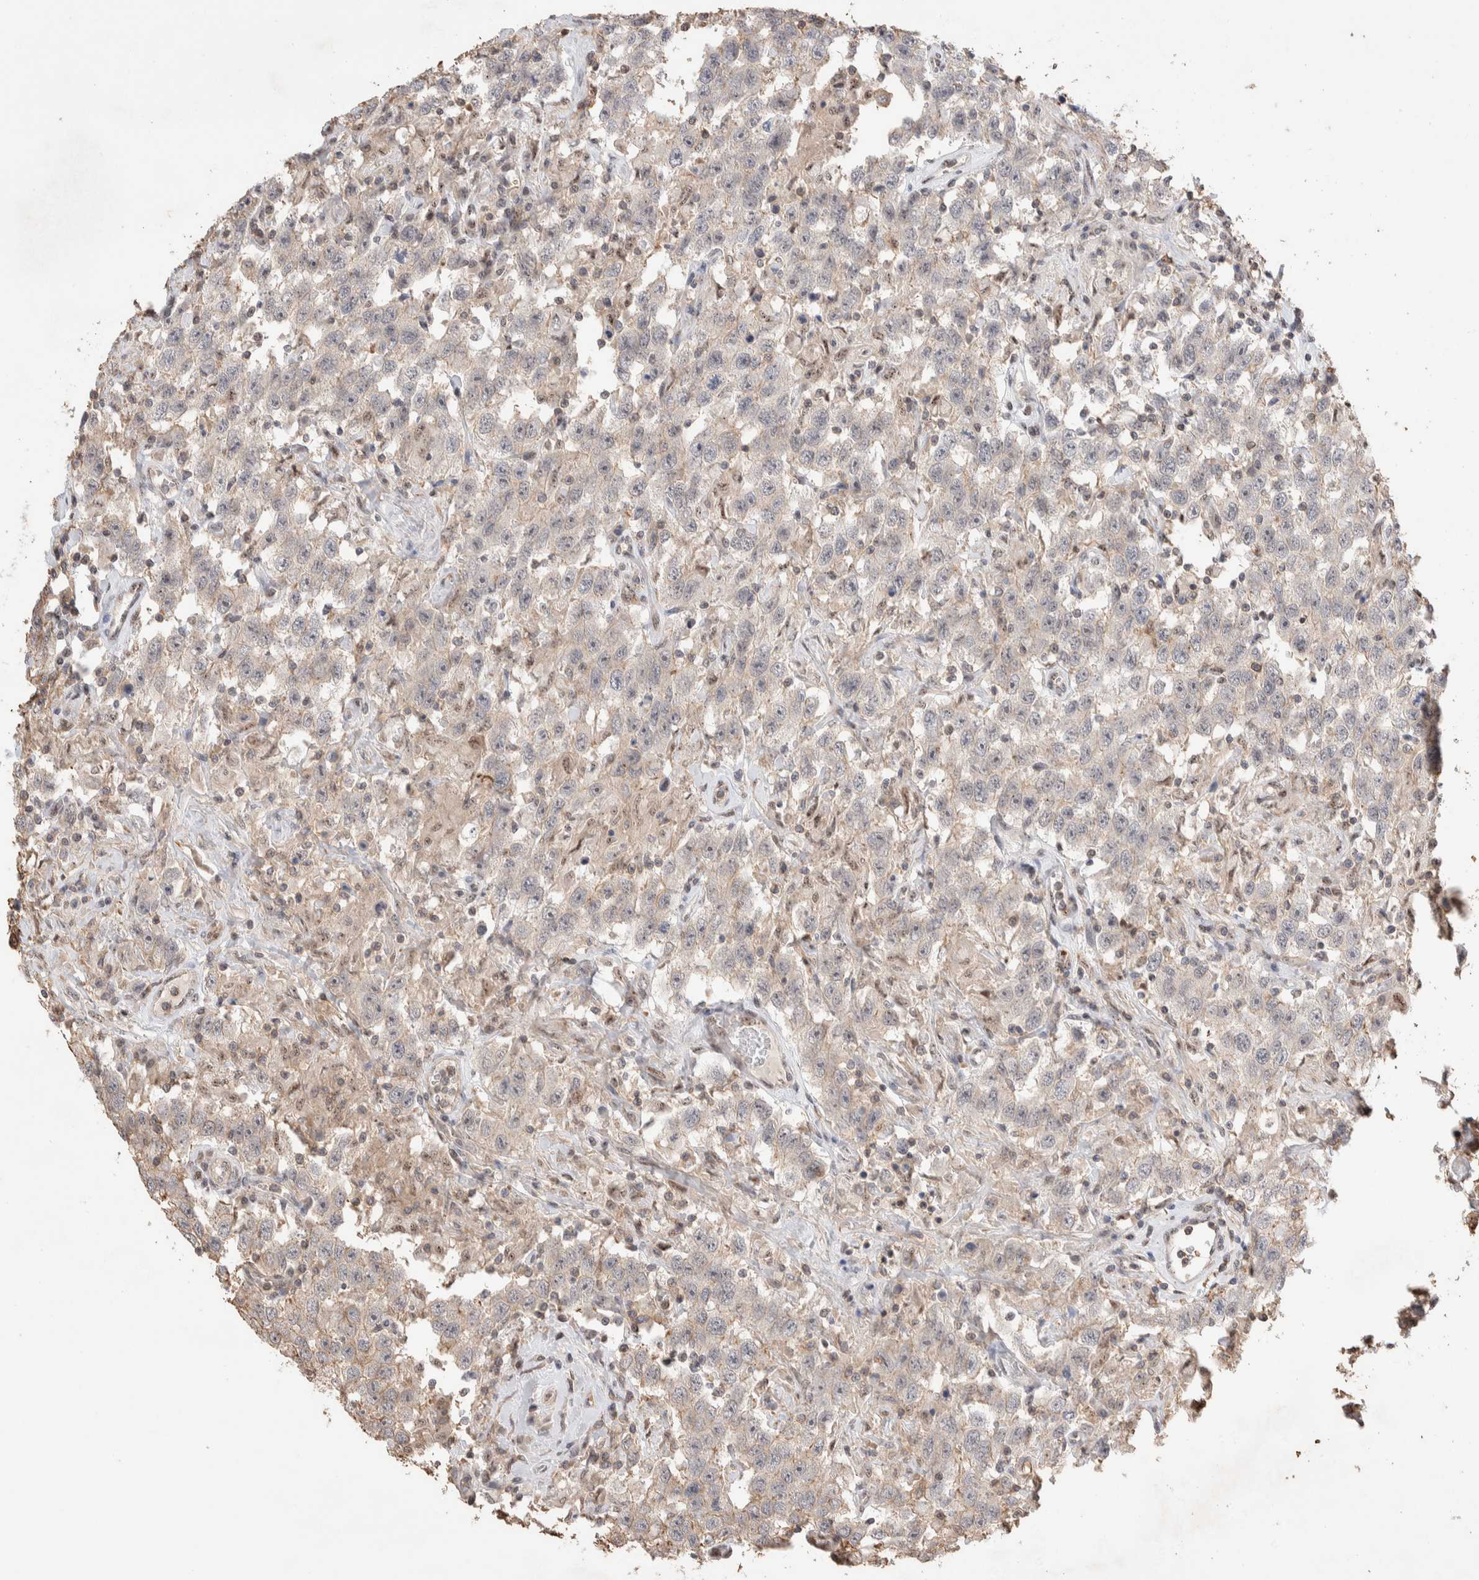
{"staining": {"intensity": "negative", "quantity": "none", "location": "none"}, "tissue": "testis cancer", "cell_type": "Tumor cells", "image_type": "cancer", "snomed": [{"axis": "morphology", "description": "Seminoma, NOS"}, {"axis": "topography", "description": "Testis"}], "caption": "IHC of human seminoma (testis) reveals no positivity in tumor cells. Brightfield microscopy of immunohistochemistry stained with DAB (3,3'-diaminobenzidine) (brown) and hematoxylin (blue), captured at high magnification.", "gene": "ZNF704", "patient": {"sex": "male", "age": 41}}